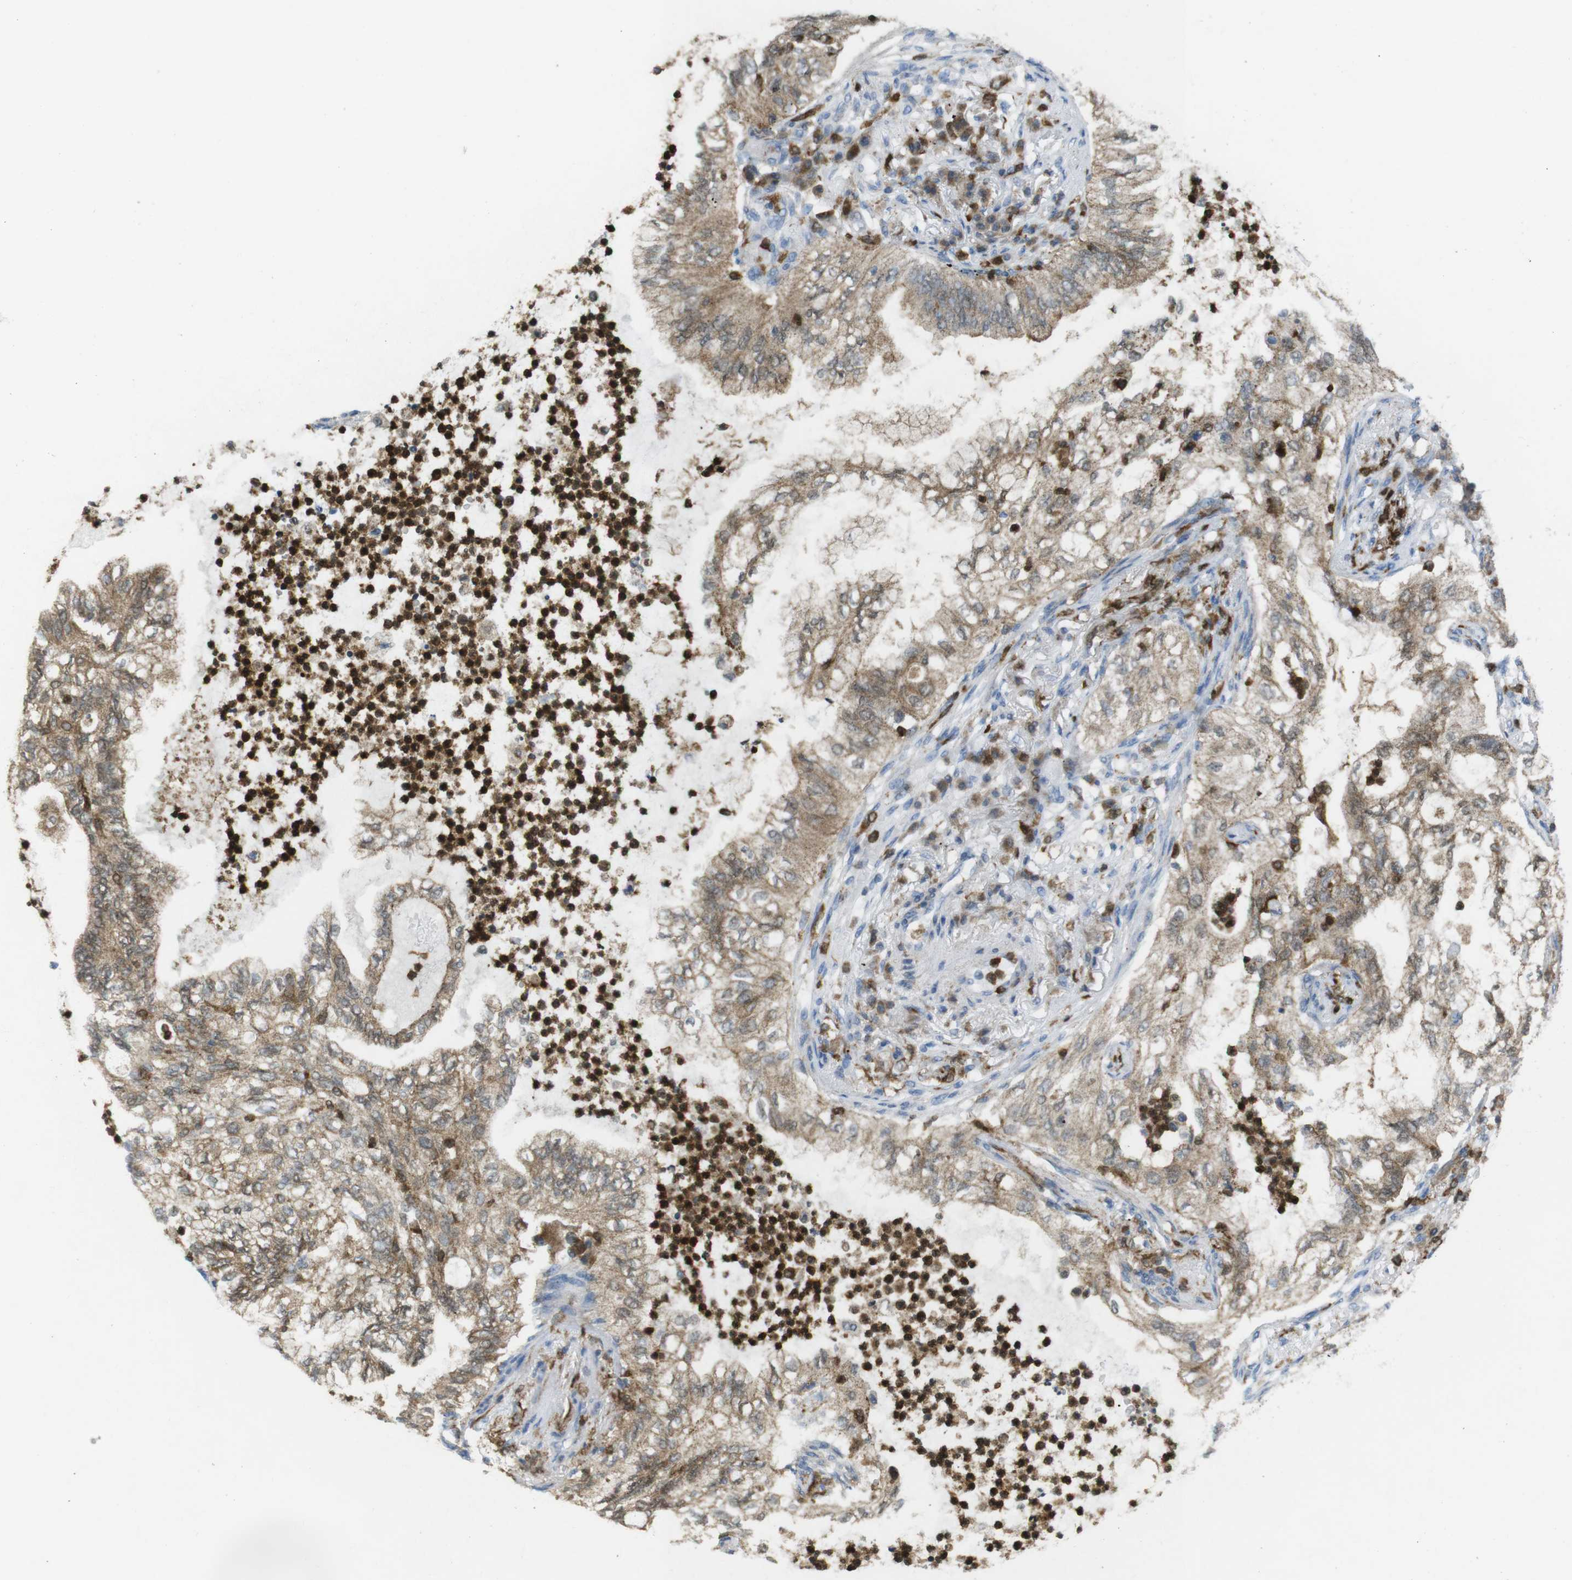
{"staining": {"intensity": "moderate", "quantity": "25%-75%", "location": "cytoplasmic/membranous"}, "tissue": "lung cancer", "cell_type": "Tumor cells", "image_type": "cancer", "snomed": [{"axis": "morphology", "description": "Normal tissue, NOS"}, {"axis": "morphology", "description": "Adenocarcinoma, NOS"}, {"axis": "topography", "description": "Bronchus"}, {"axis": "topography", "description": "Lung"}], "caption": "IHC image of neoplastic tissue: human lung cancer (adenocarcinoma) stained using immunohistochemistry reveals medium levels of moderate protein expression localized specifically in the cytoplasmic/membranous of tumor cells, appearing as a cytoplasmic/membranous brown color.", "gene": "PRKCD", "patient": {"sex": "female", "age": 70}}